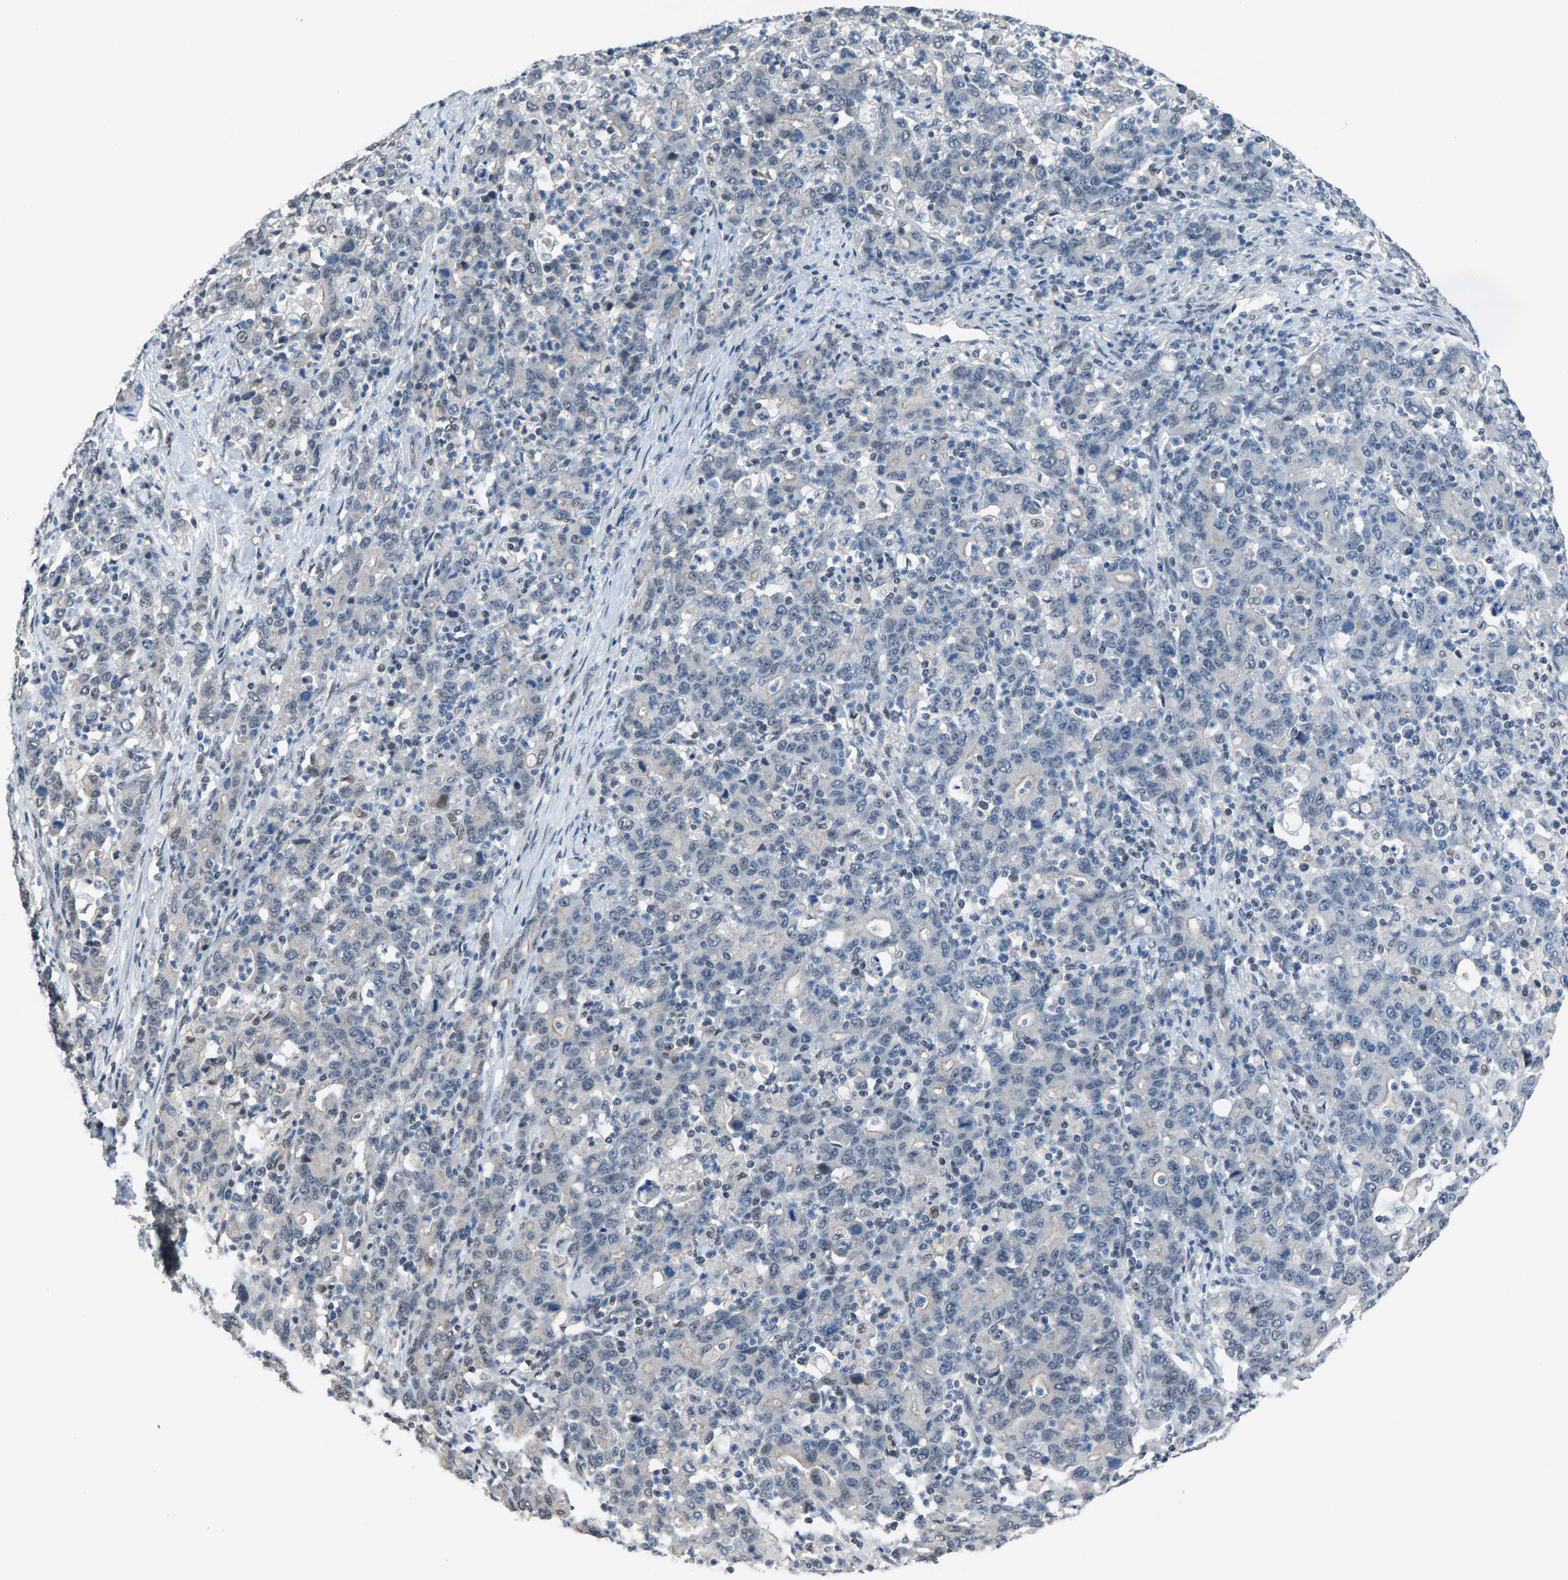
{"staining": {"intensity": "negative", "quantity": "none", "location": "none"}, "tissue": "stomach cancer", "cell_type": "Tumor cells", "image_type": "cancer", "snomed": [{"axis": "morphology", "description": "Adenocarcinoma, NOS"}, {"axis": "topography", "description": "Stomach, upper"}], "caption": "Tumor cells are negative for protein expression in human stomach cancer. (Brightfield microscopy of DAB immunohistochemistry (IHC) at high magnification).", "gene": "ZNF276", "patient": {"sex": "male", "age": 69}}